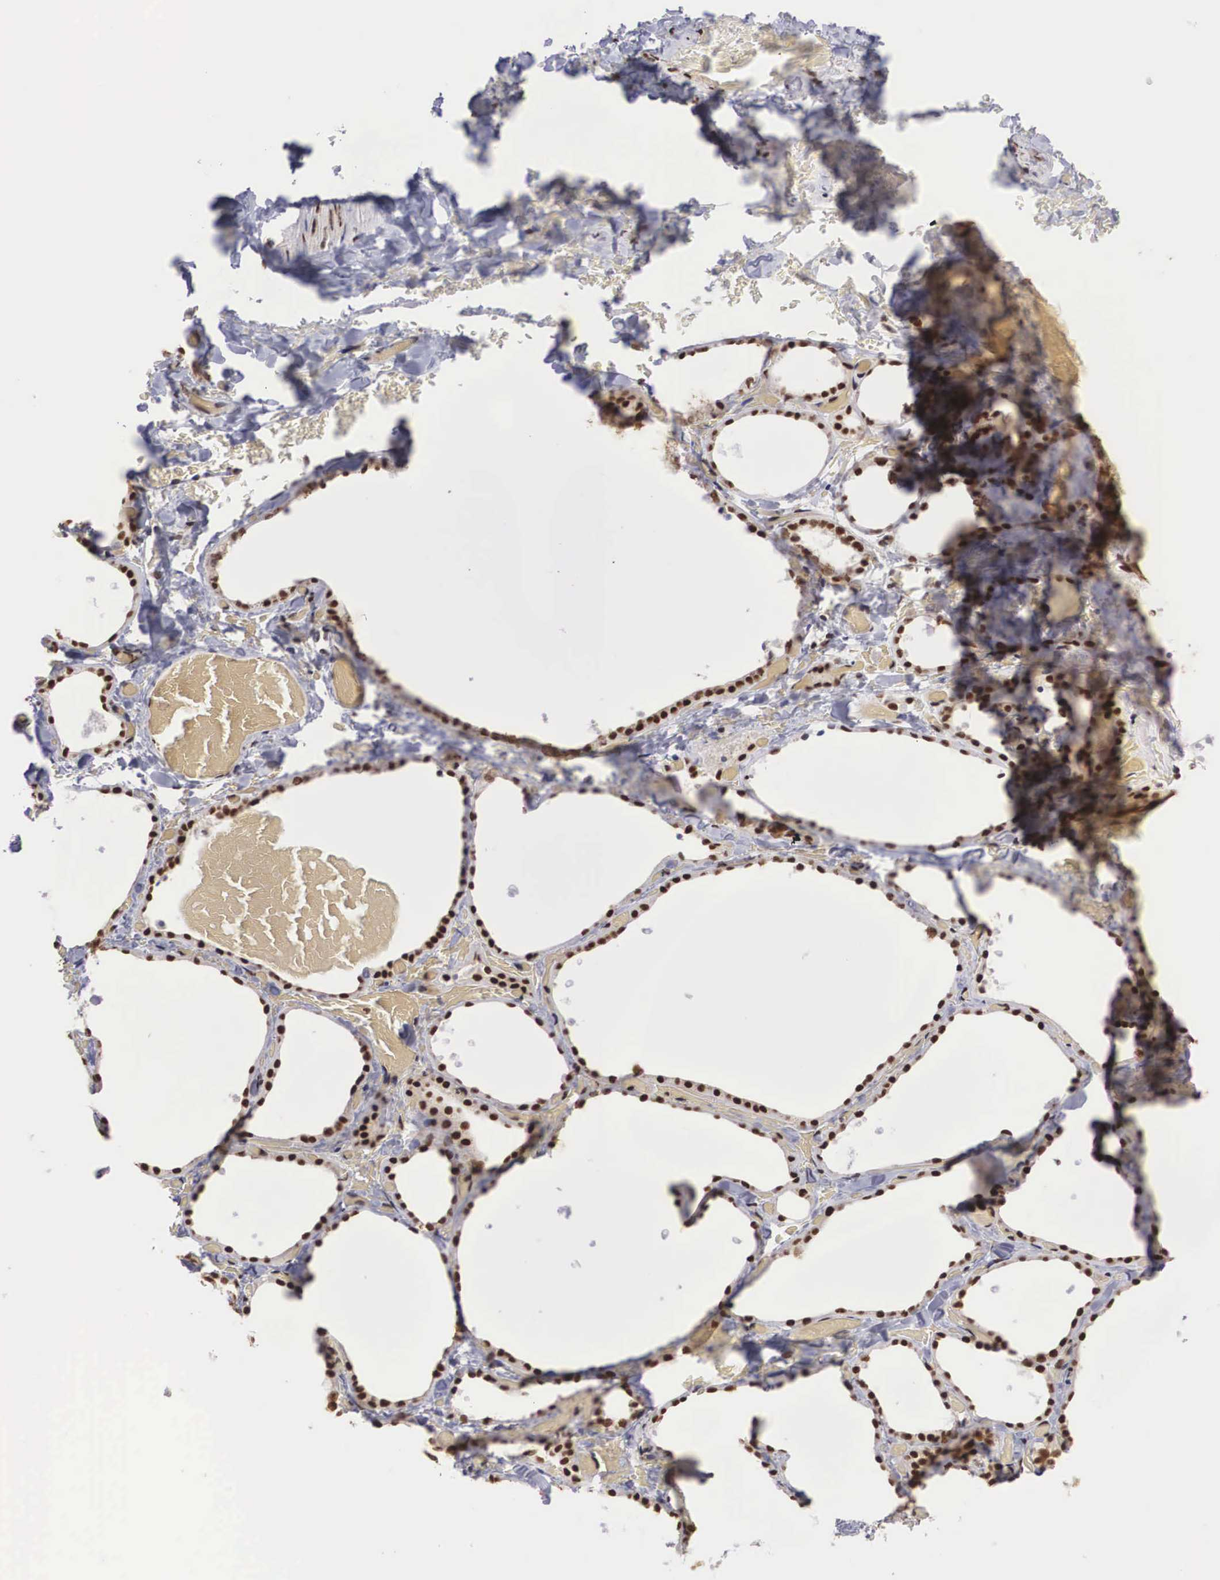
{"staining": {"intensity": "strong", "quantity": ">75%", "location": "nuclear"}, "tissue": "thyroid gland", "cell_type": "Glandular cells", "image_type": "normal", "snomed": [{"axis": "morphology", "description": "Normal tissue, NOS"}, {"axis": "topography", "description": "Thyroid gland"}], "caption": "Protein staining of benign thyroid gland displays strong nuclear staining in approximately >75% of glandular cells. The staining is performed using DAB brown chromogen to label protein expression. The nuclei are counter-stained blue using hematoxylin.", "gene": "HTATSF1", "patient": {"sex": "male", "age": 34}}